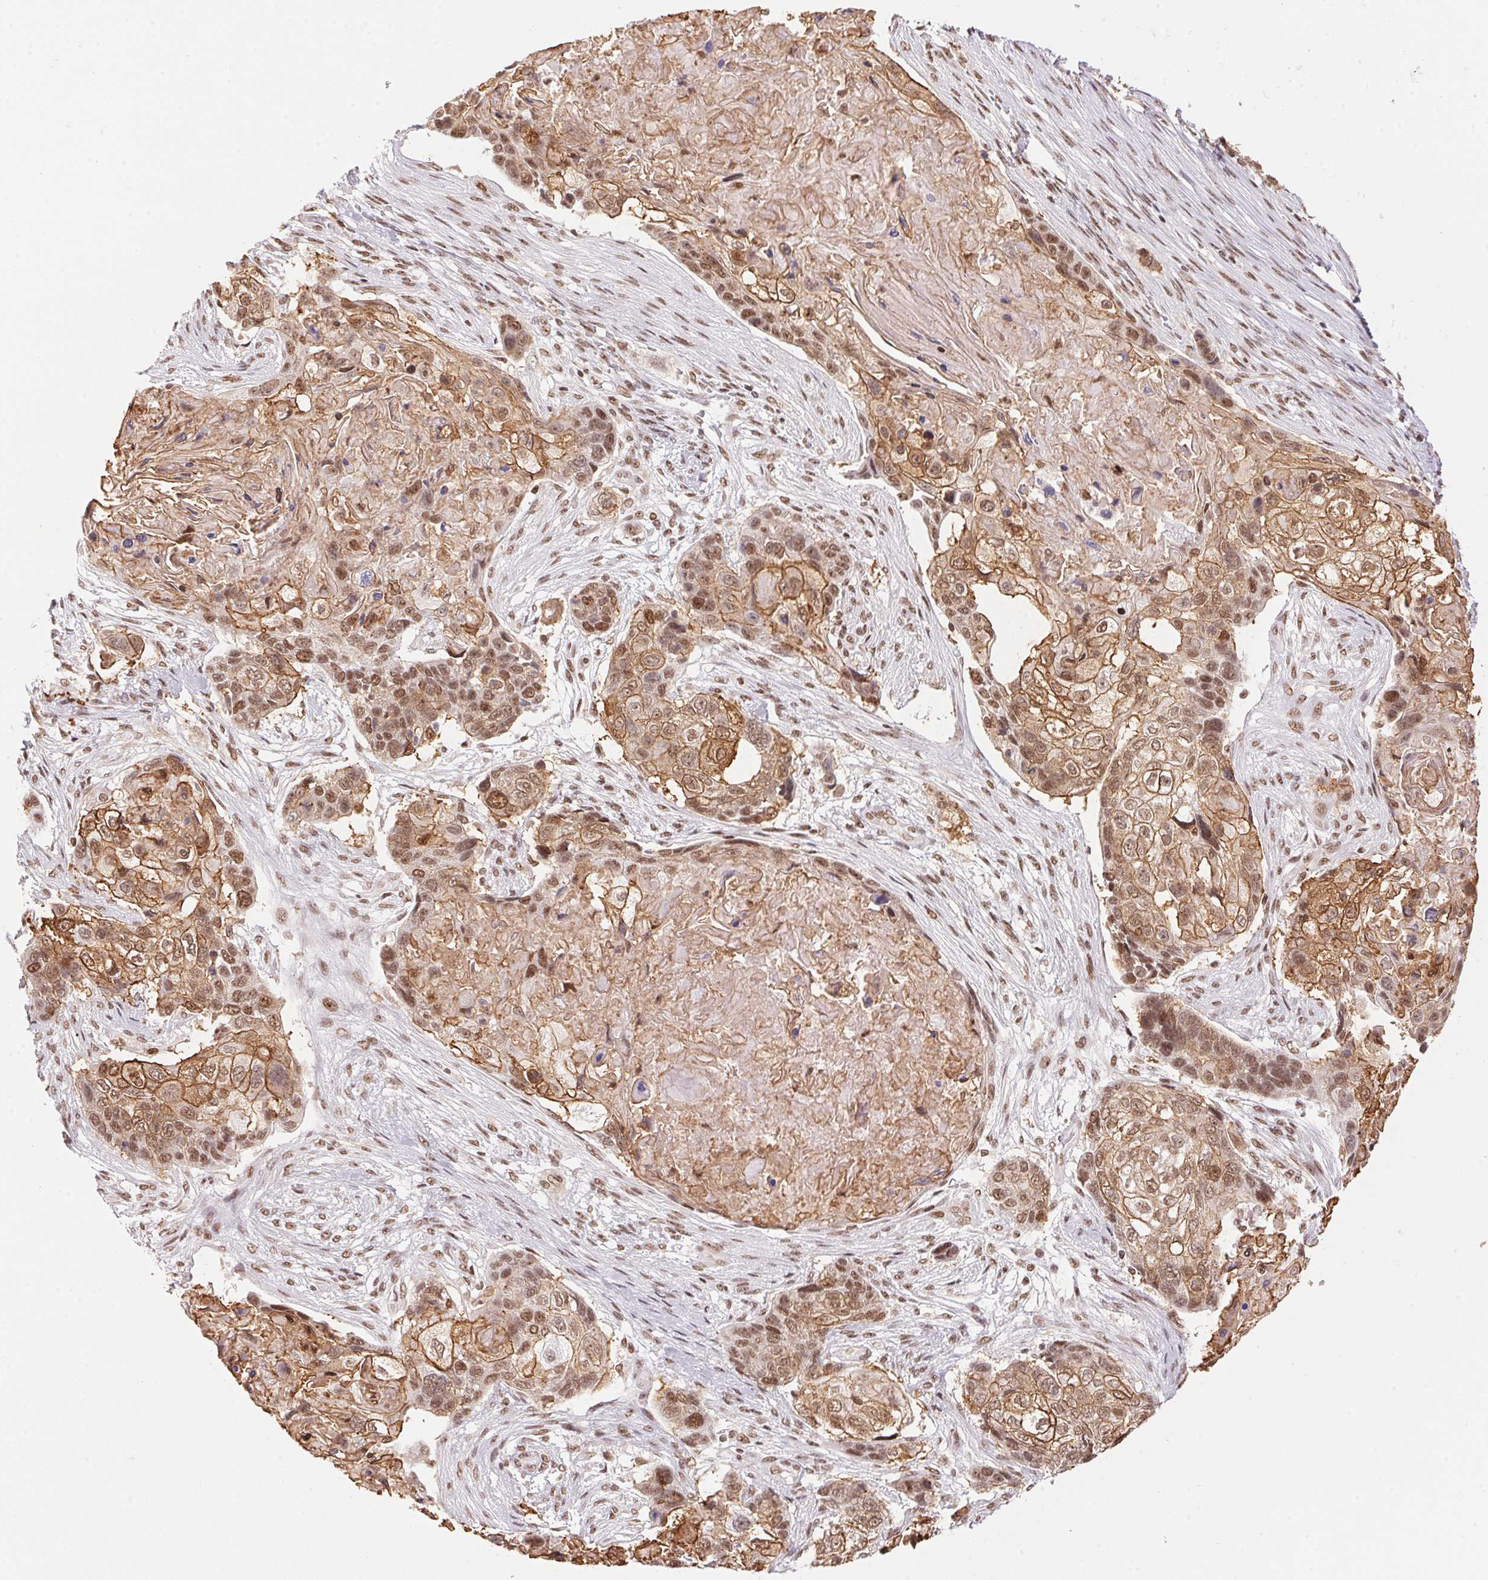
{"staining": {"intensity": "moderate", "quantity": ">75%", "location": "cytoplasmic/membranous,nuclear"}, "tissue": "lung cancer", "cell_type": "Tumor cells", "image_type": "cancer", "snomed": [{"axis": "morphology", "description": "Squamous cell carcinoma, NOS"}, {"axis": "topography", "description": "Lung"}], "caption": "This is an image of immunohistochemistry (IHC) staining of squamous cell carcinoma (lung), which shows moderate positivity in the cytoplasmic/membranous and nuclear of tumor cells.", "gene": "NFE2L1", "patient": {"sex": "male", "age": 69}}